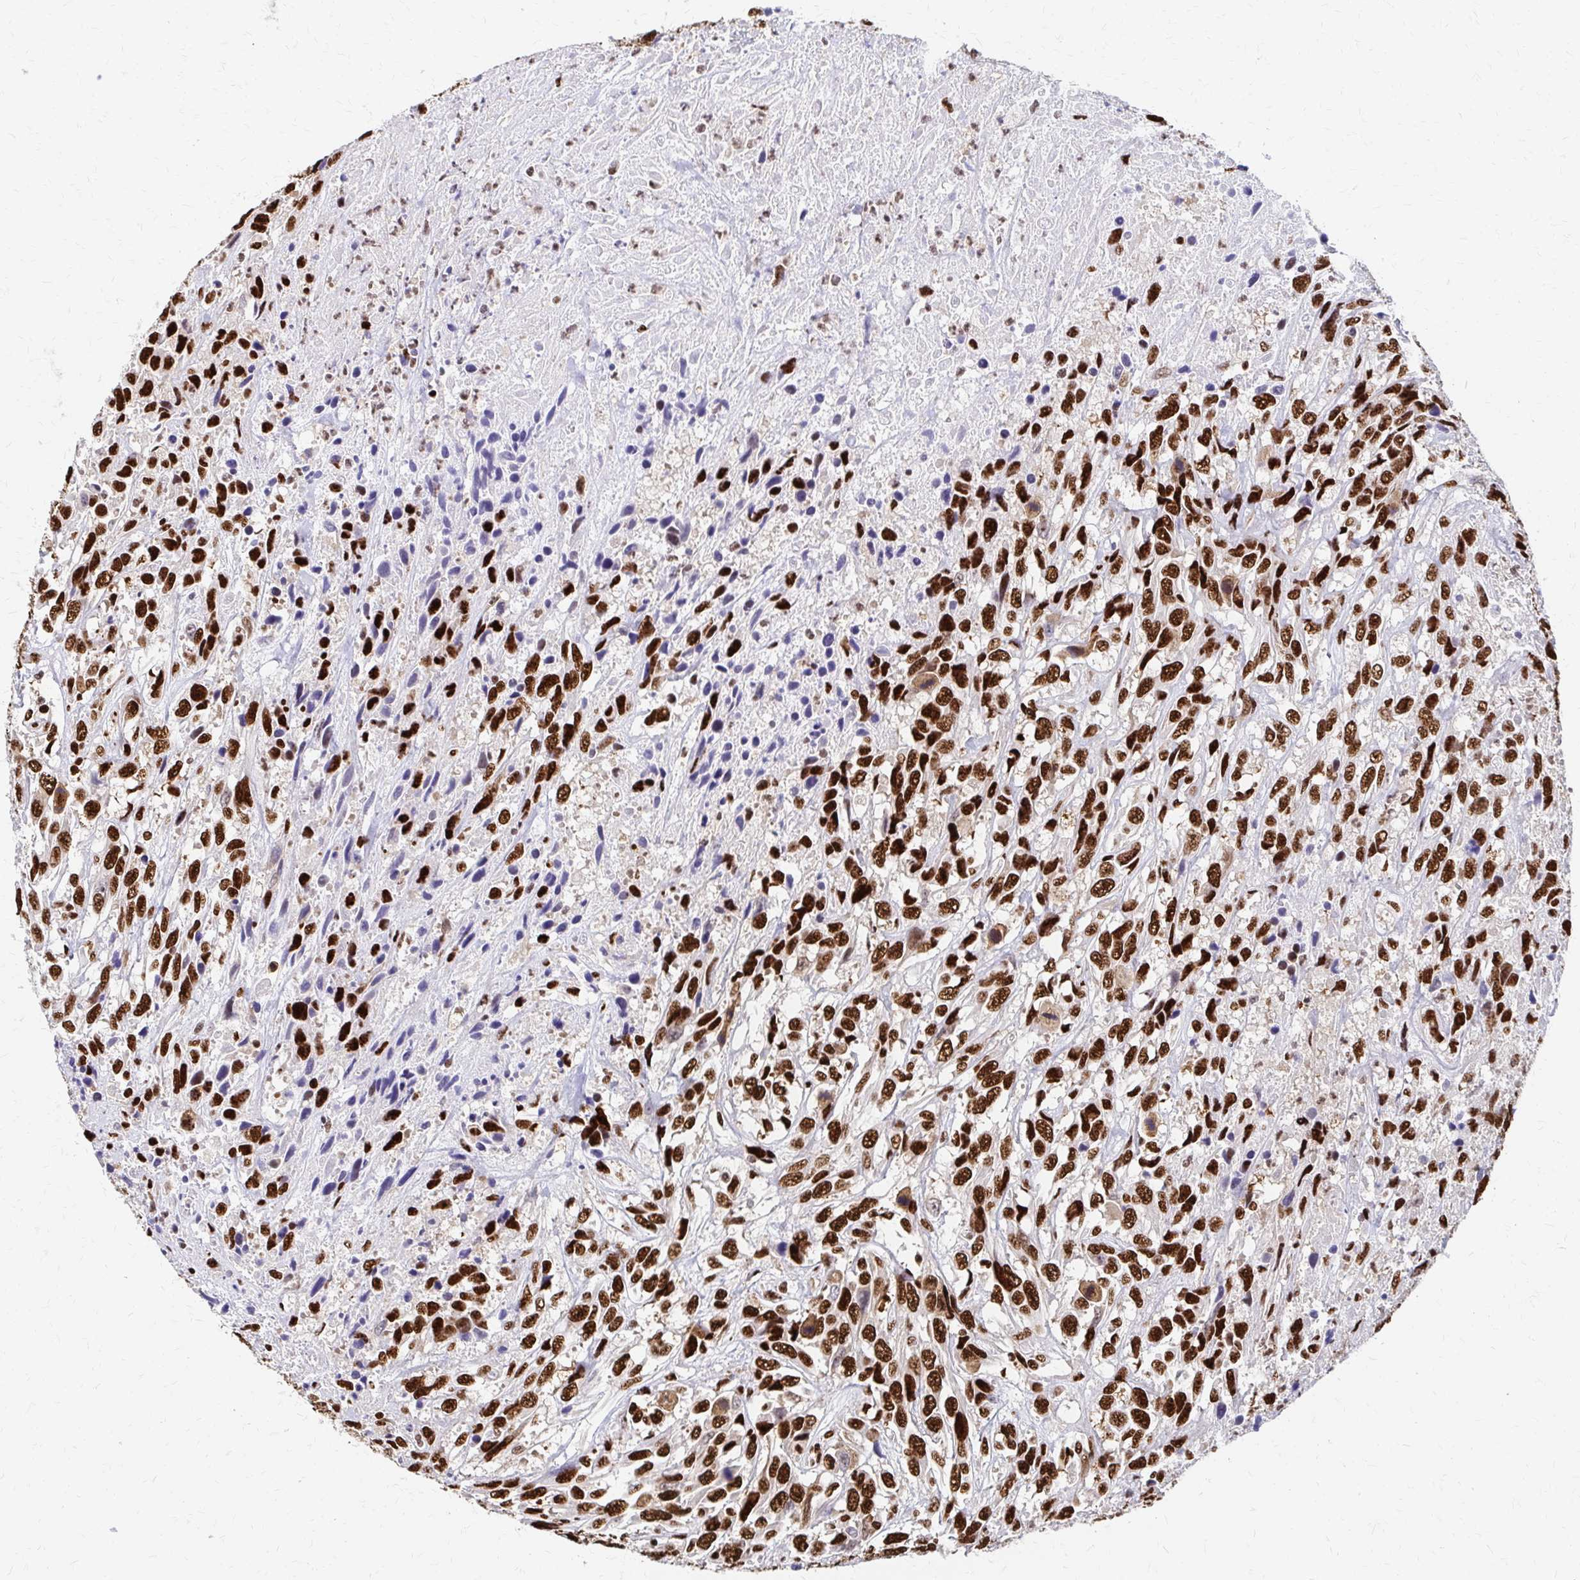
{"staining": {"intensity": "strong", "quantity": ">75%", "location": "nuclear"}, "tissue": "urothelial cancer", "cell_type": "Tumor cells", "image_type": "cancer", "snomed": [{"axis": "morphology", "description": "Urothelial carcinoma, High grade"}, {"axis": "topography", "description": "Urinary bladder"}], "caption": "Protein positivity by immunohistochemistry demonstrates strong nuclear staining in approximately >75% of tumor cells in high-grade urothelial carcinoma.", "gene": "CNKSR3", "patient": {"sex": "female", "age": 70}}